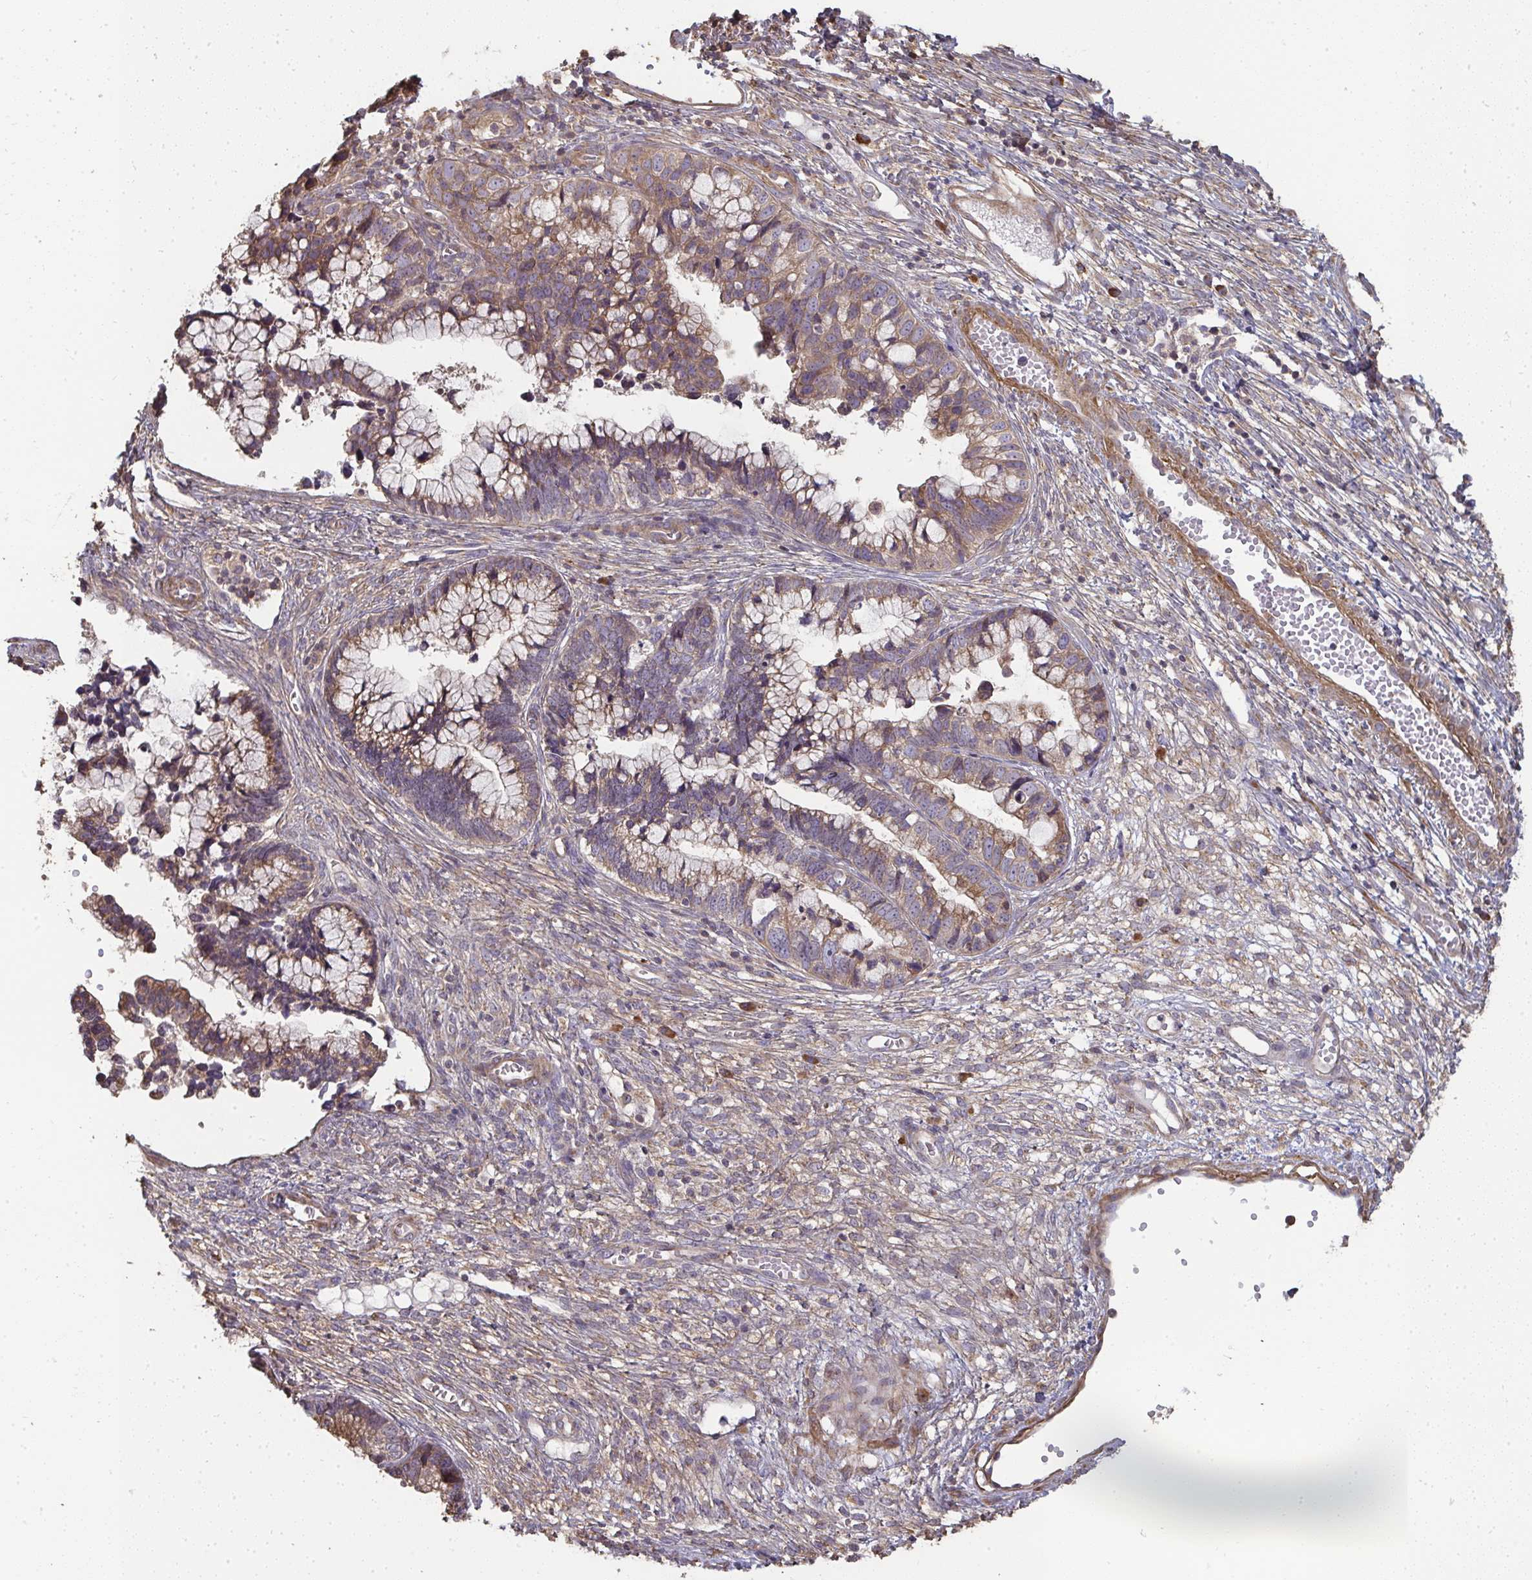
{"staining": {"intensity": "moderate", "quantity": ">75%", "location": "cytoplasmic/membranous"}, "tissue": "cervical cancer", "cell_type": "Tumor cells", "image_type": "cancer", "snomed": [{"axis": "morphology", "description": "Adenocarcinoma, NOS"}, {"axis": "topography", "description": "Cervix"}], "caption": "Protein staining of cervical cancer tissue demonstrates moderate cytoplasmic/membranous staining in approximately >75% of tumor cells.", "gene": "ZFYVE28", "patient": {"sex": "female", "age": 44}}